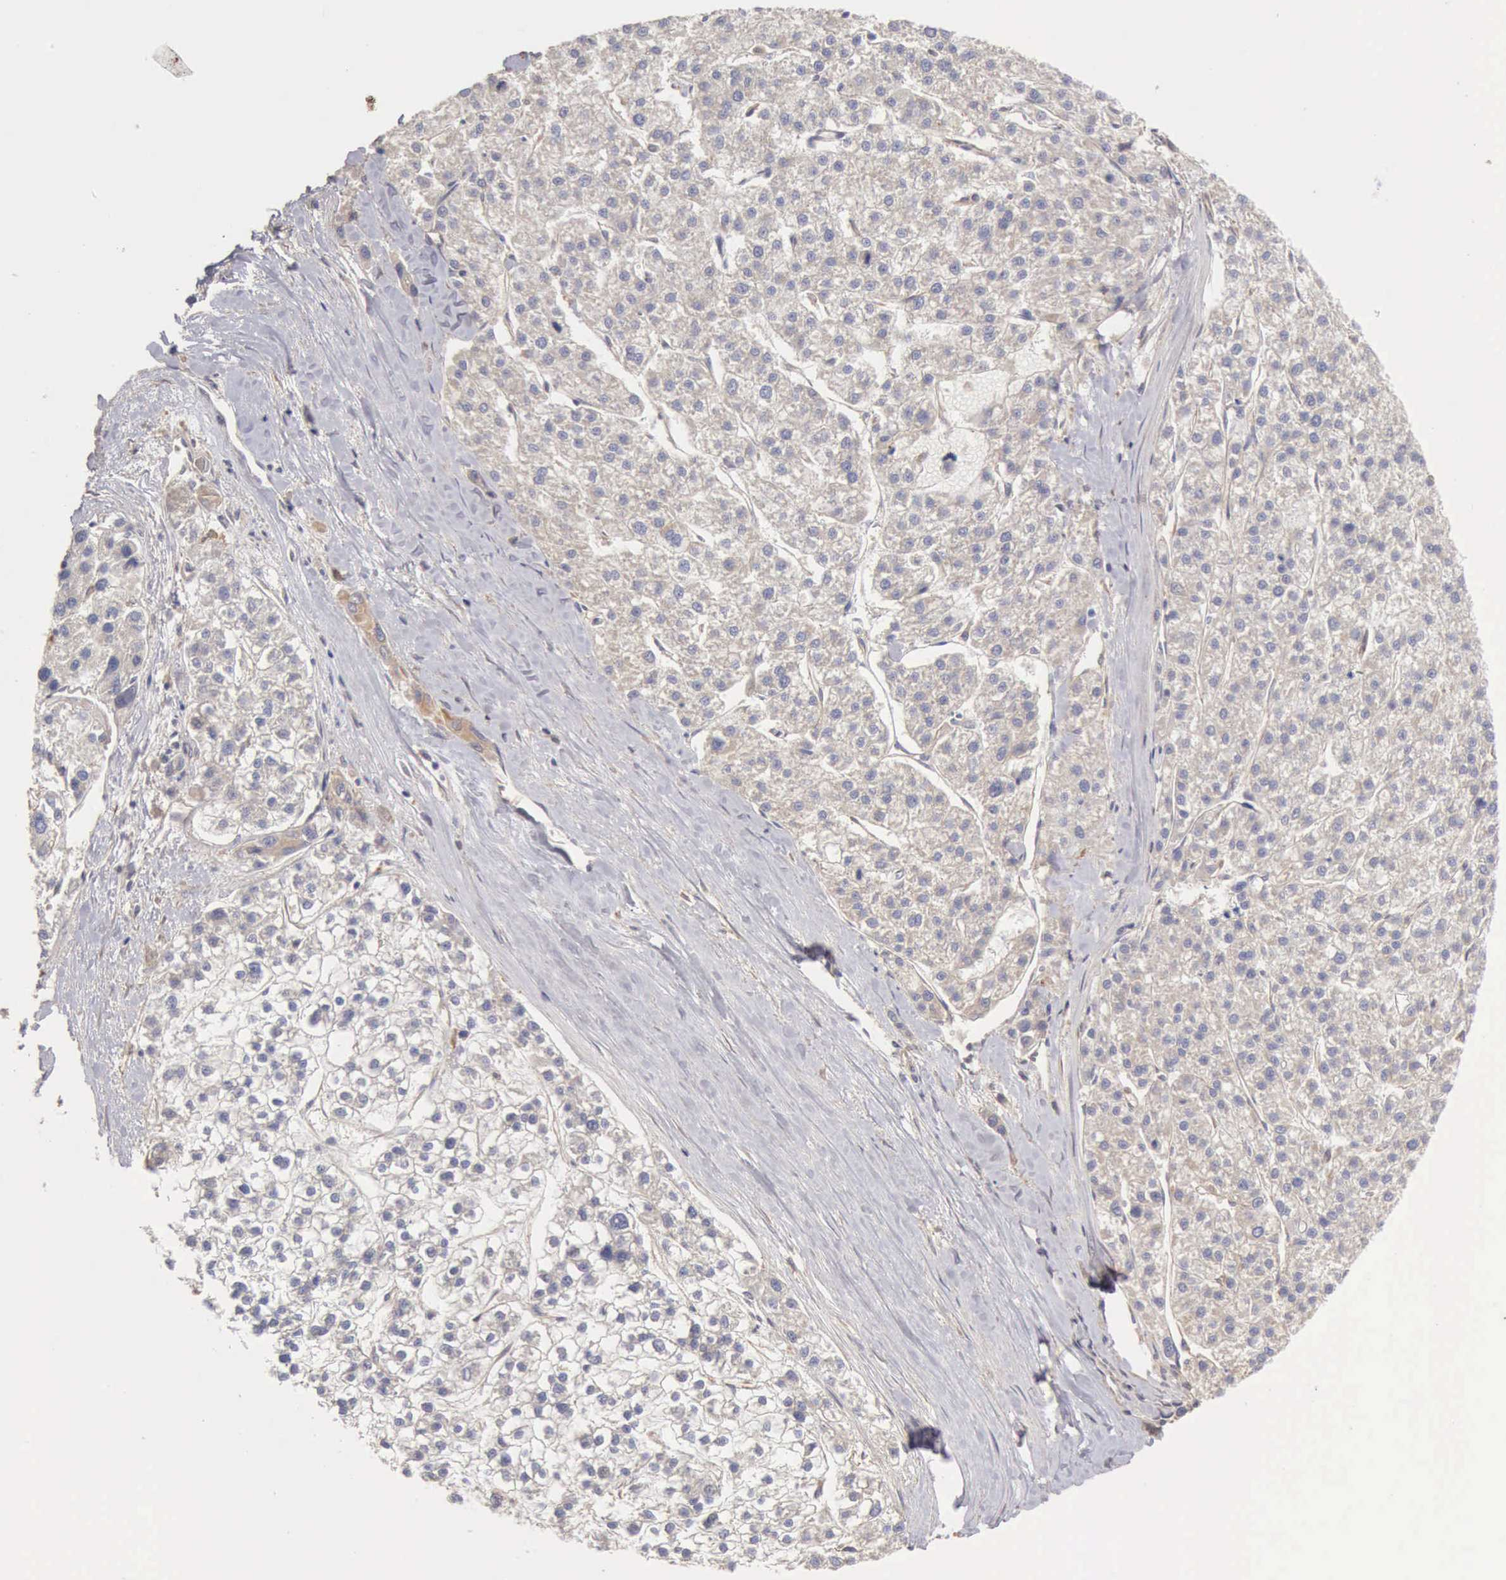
{"staining": {"intensity": "negative", "quantity": "none", "location": "none"}, "tissue": "liver cancer", "cell_type": "Tumor cells", "image_type": "cancer", "snomed": [{"axis": "morphology", "description": "Carcinoma, Hepatocellular, NOS"}, {"axis": "topography", "description": "Liver"}], "caption": "Tumor cells are negative for brown protein staining in liver cancer (hepatocellular carcinoma). (DAB immunohistochemistry (IHC), high magnification).", "gene": "BMX", "patient": {"sex": "female", "age": 85}}